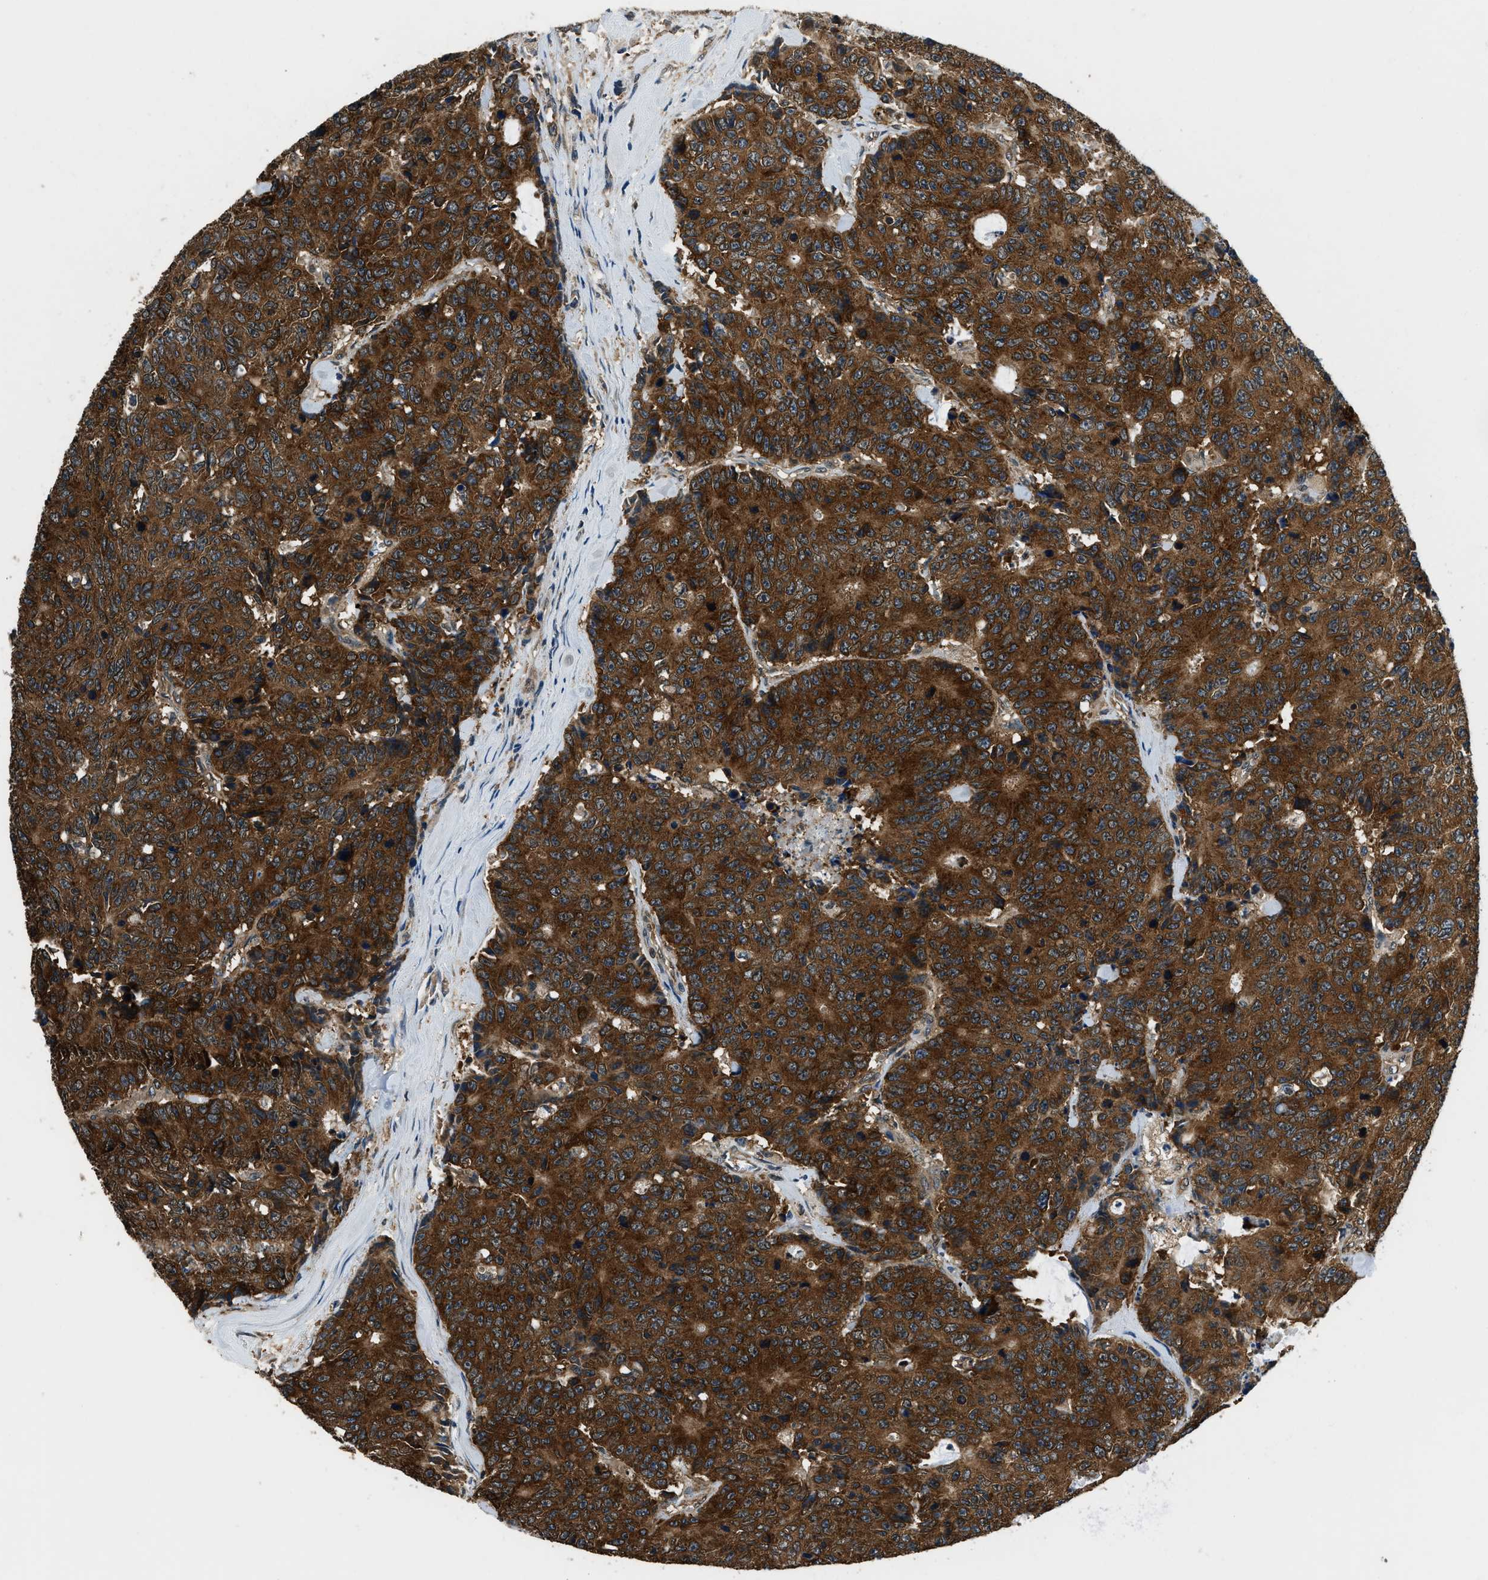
{"staining": {"intensity": "strong", "quantity": ">75%", "location": "cytoplasmic/membranous"}, "tissue": "colorectal cancer", "cell_type": "Tumor cells", "image_type": "cancer", "snomed": [{"axis": "morphology", "description": "Adenocarcinoma, NOS"}, {"axis": "topography", "description": "Colon"}], "caption": "IHC staining of colorectal cancer, which displays high levels of strong cytoplasmic/membranous positivity in approximately >75% of tumor cells indicating strong cytoplasmic/membranous protein positivity. The staining was performed using DAB (brown) for protein detection and nuclei were counterstained in hematoxylin (blue).", "gene": "ARFGAP2", "patient": {"sex": "female", "age": 86}}